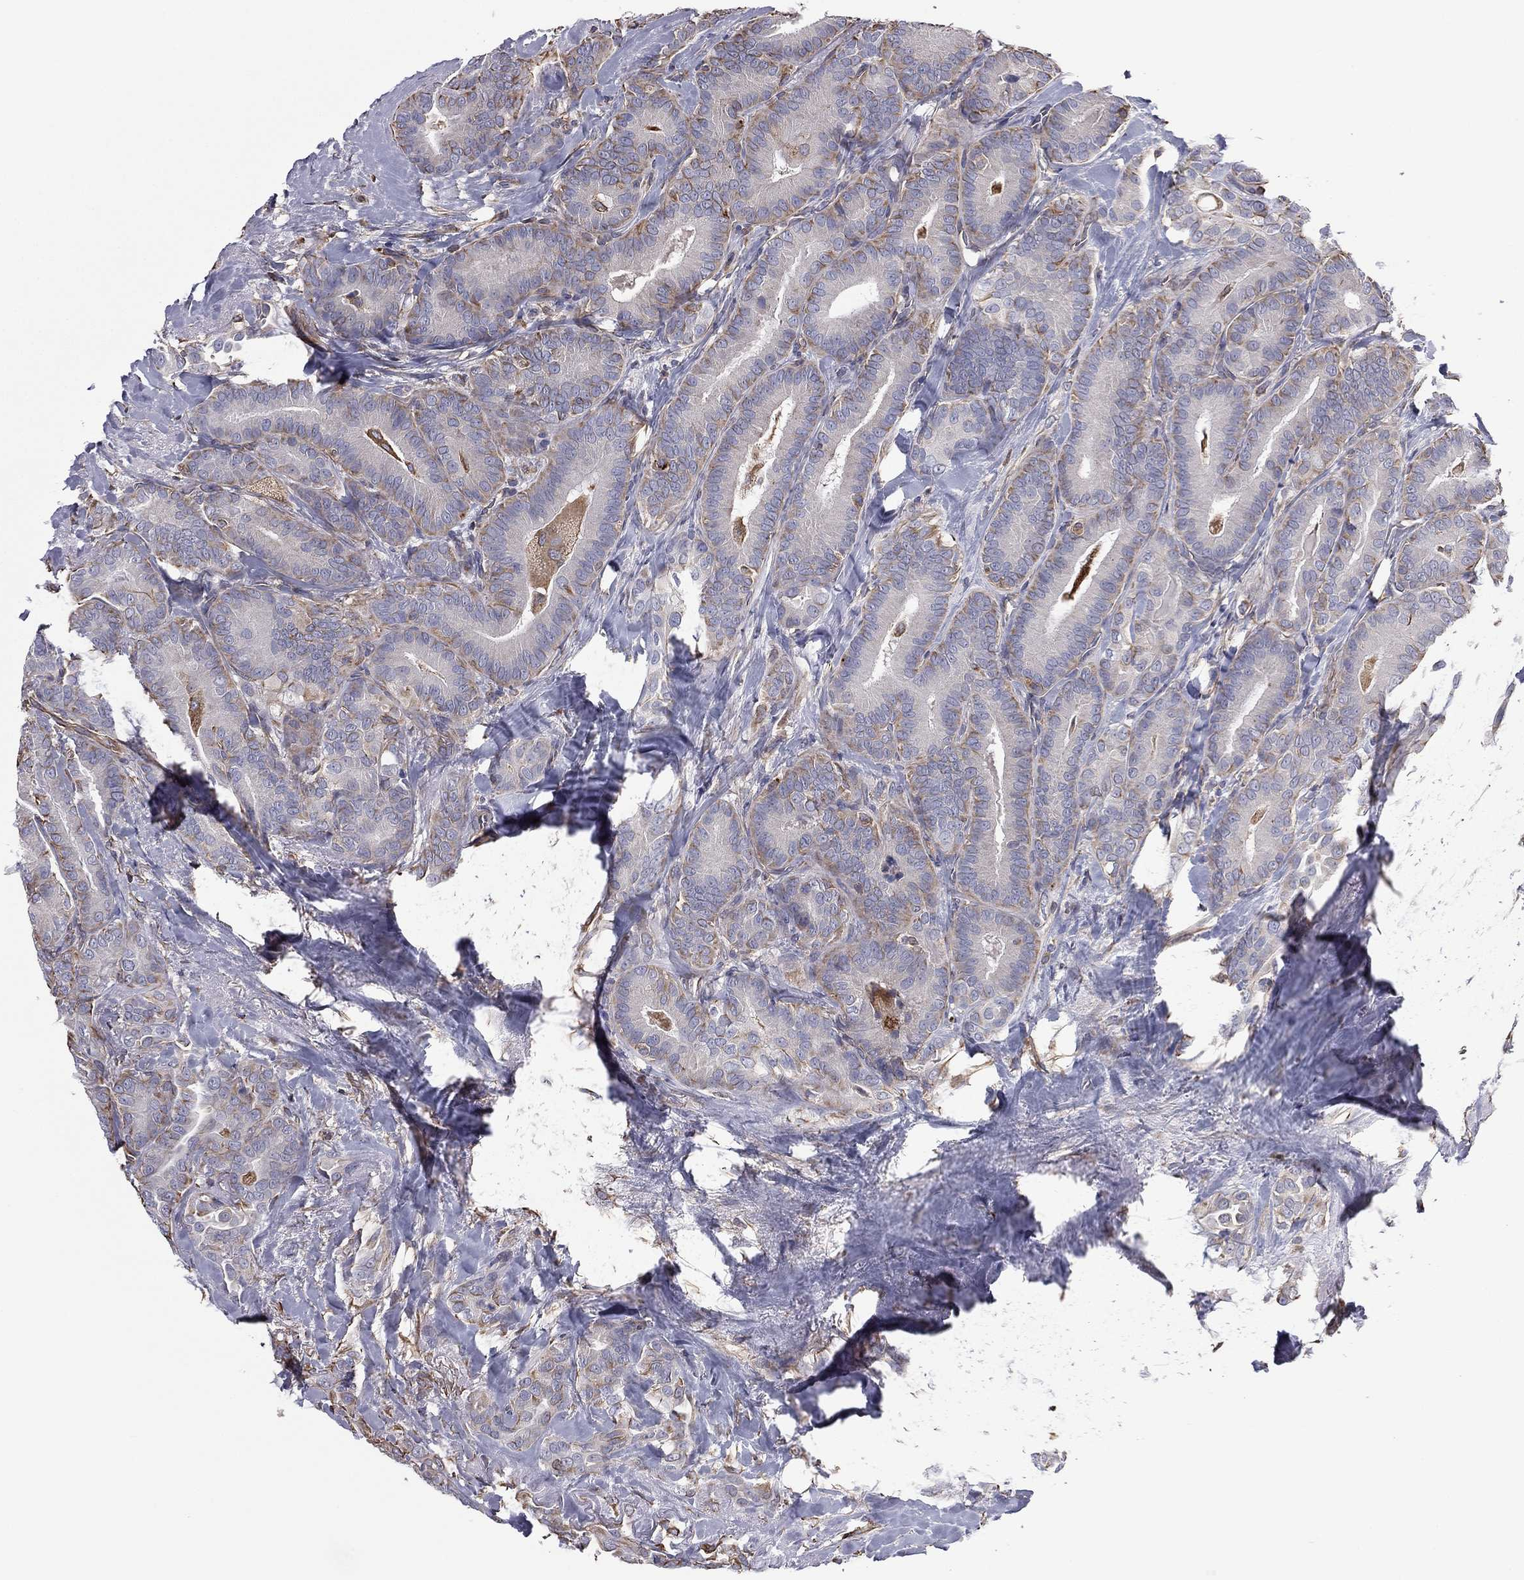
{"staining": {"intensity": "weak", "quantity": "<25%", "location": "cytoplasmic/membranous"}, "tissue": "thyroid cancer", "cell_type": "Tumor cells", "image_type": "cancer", "snomed": [{"axis": "morphology", "description": "Papillary adenocarcinoma, NOS"}, {"axis": "topography", "description": "Thyroid gland"}], "caption": "High magnification brightfield microscopy of thyroid papillary adenocarcinoma stained with DAB (3,3'-diaminobenzidine) (brown) and counterstained with hematoxylin (blue): tumor cells show no significant staining.", "gene": "SCUBE1", "patient": {"sex": "male", "age": 61}}